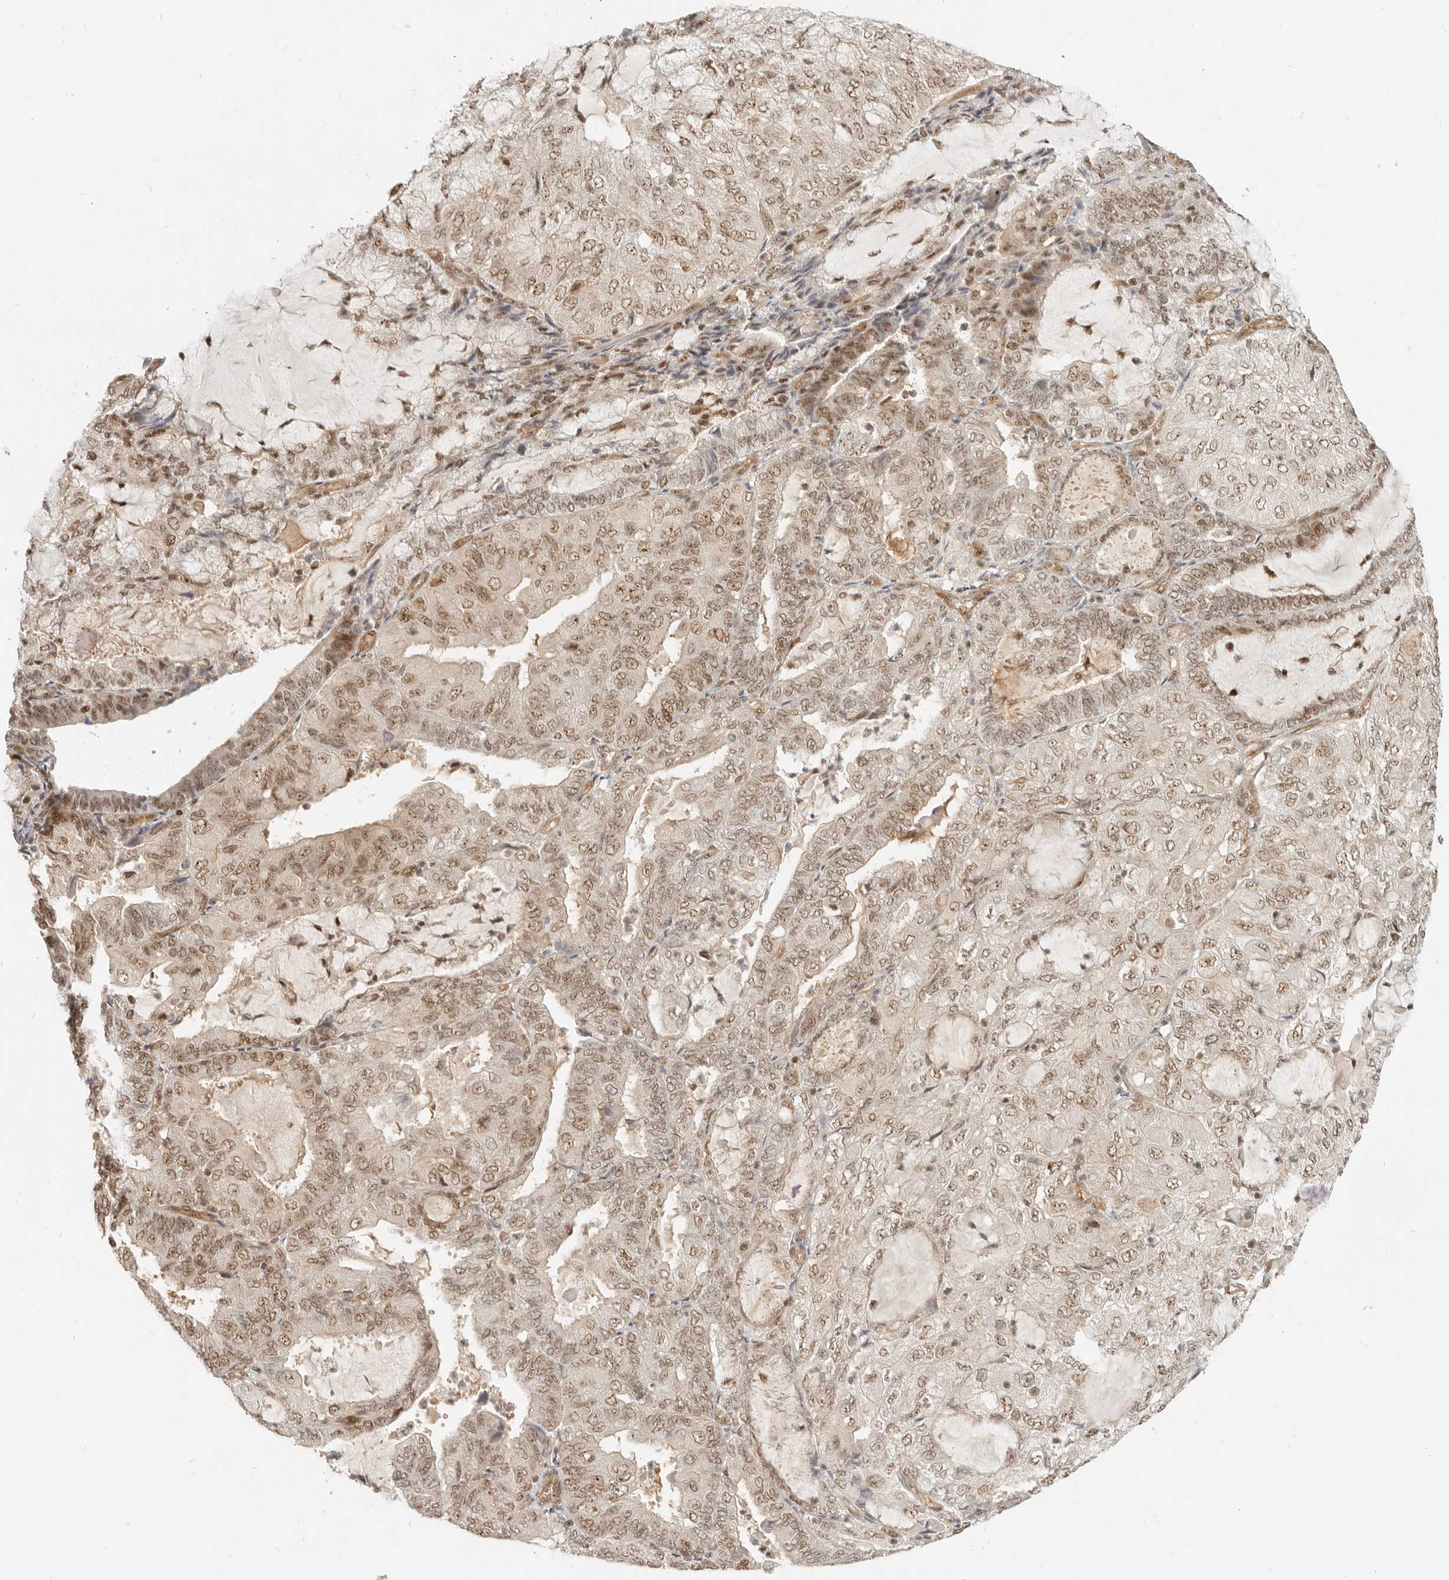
{"staining": {"intensity": "moderate", "quantity": ">75%", "location": "nuclear"}, "tissue": "endometrial cancer", "cell_type": "Tumor cells", "image_type": "cancer", "snomed": [{"axis": "morphology", "description": "Adenocarcinoma, NOS"}, {"axis": "topography", "description": "Endometrium"}], "caption": "Endometrial cancer stained with a protein marker displays moderate staining in tumor cells.", "gene": "BAP1", "patient": {"sex": "female", "age": 81}}